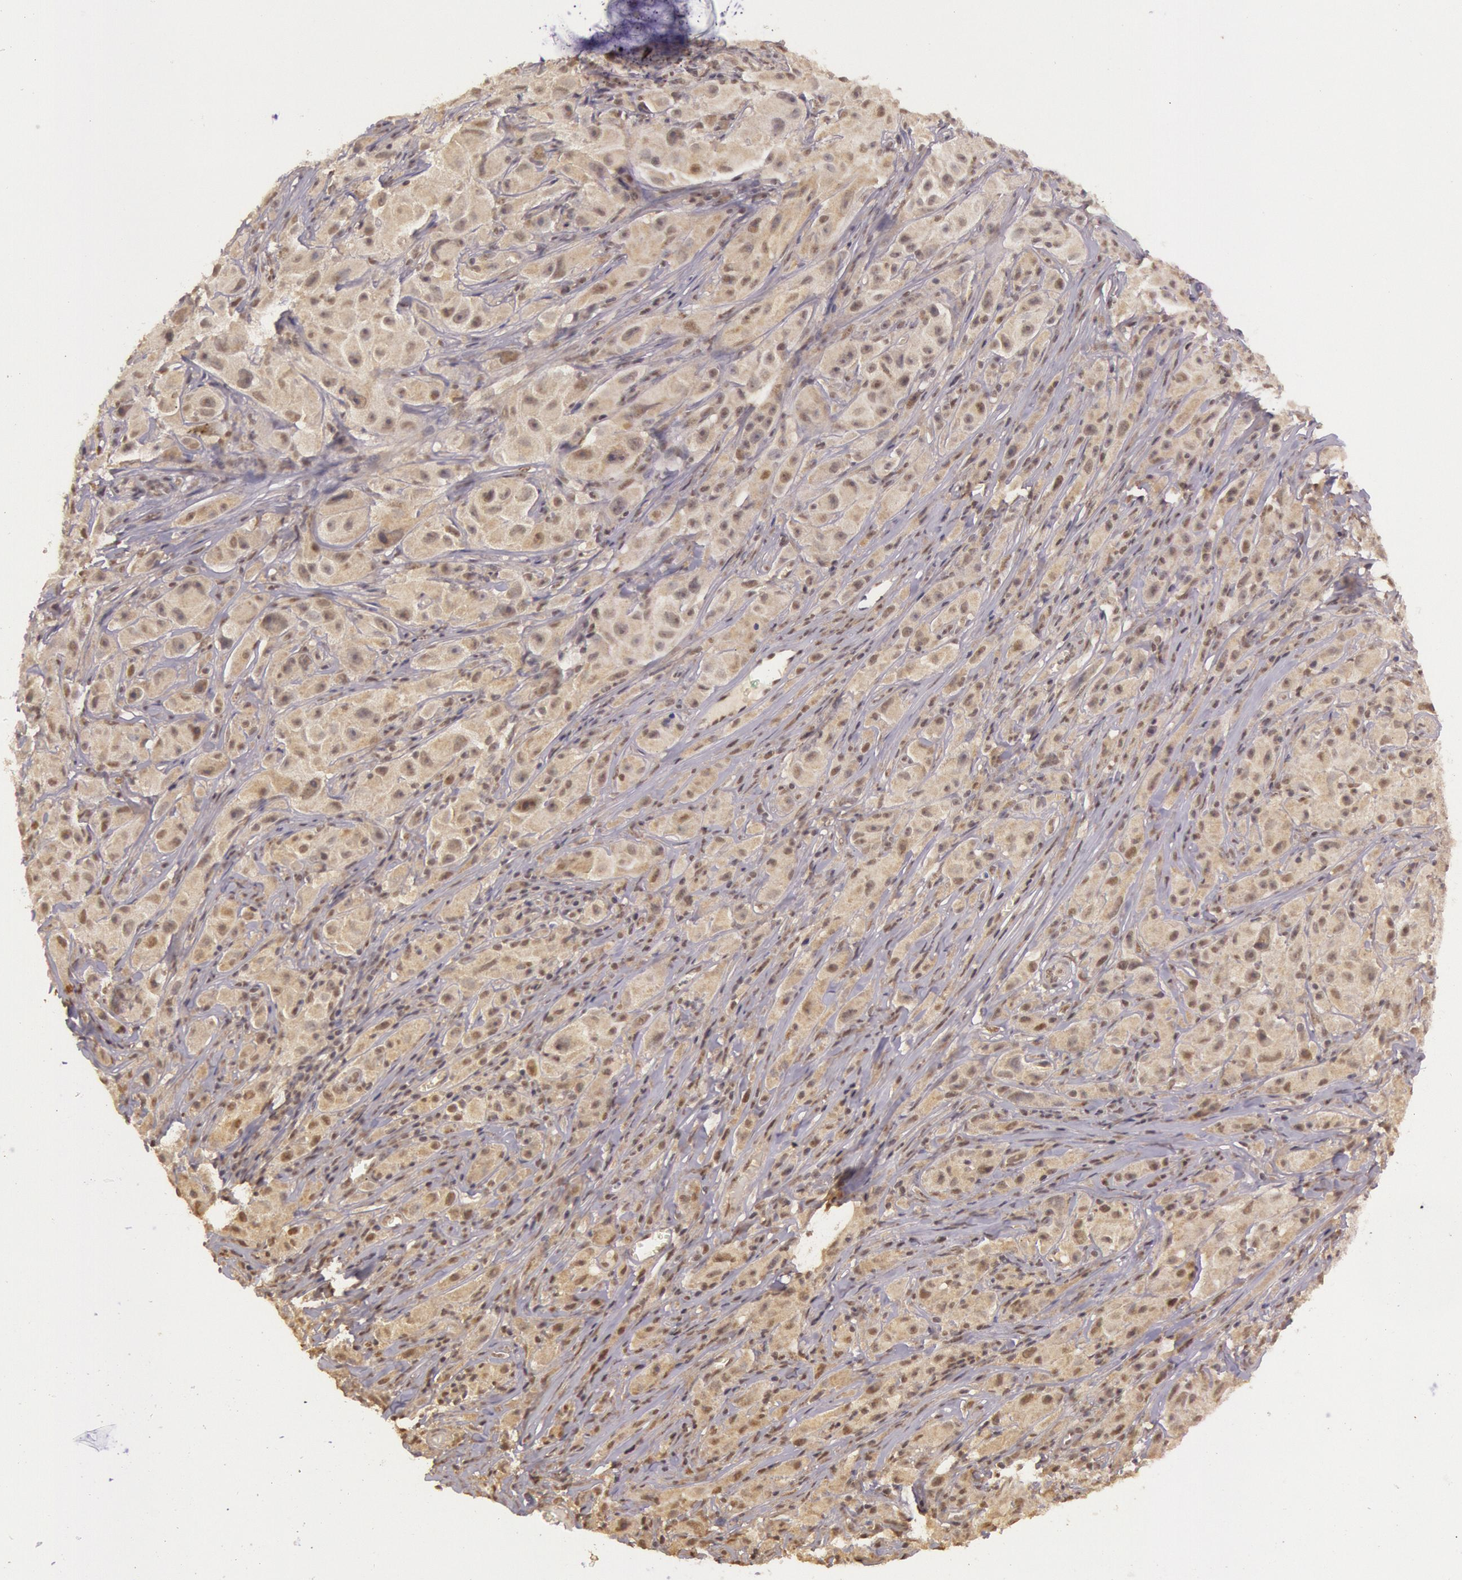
{"staining": {"intensity": "moderate", "quantity": ">75%", "location": "cytoplasmic/membranous"}, "tissue": "melanoma", "cell_type": "Tumor cells", "image_type": "cancer", "snomed": [{"axis": "morphology", "description": "Malignant melanoma, NOS"}, {"axis": "topography", "description": "Skin"}], "caption": "Malignant melanoma stained with DAB IHC reveals medium levels of moderate cytoplasmic/membranous expression in about >75% of tumor cells. The staining is performed using DAB brown chromogen to label protein expression. The nuclei are counter-stained blue using hematoxylin.", "gene": "RTL10", "patient": {"sex": "male", "age": 56}}